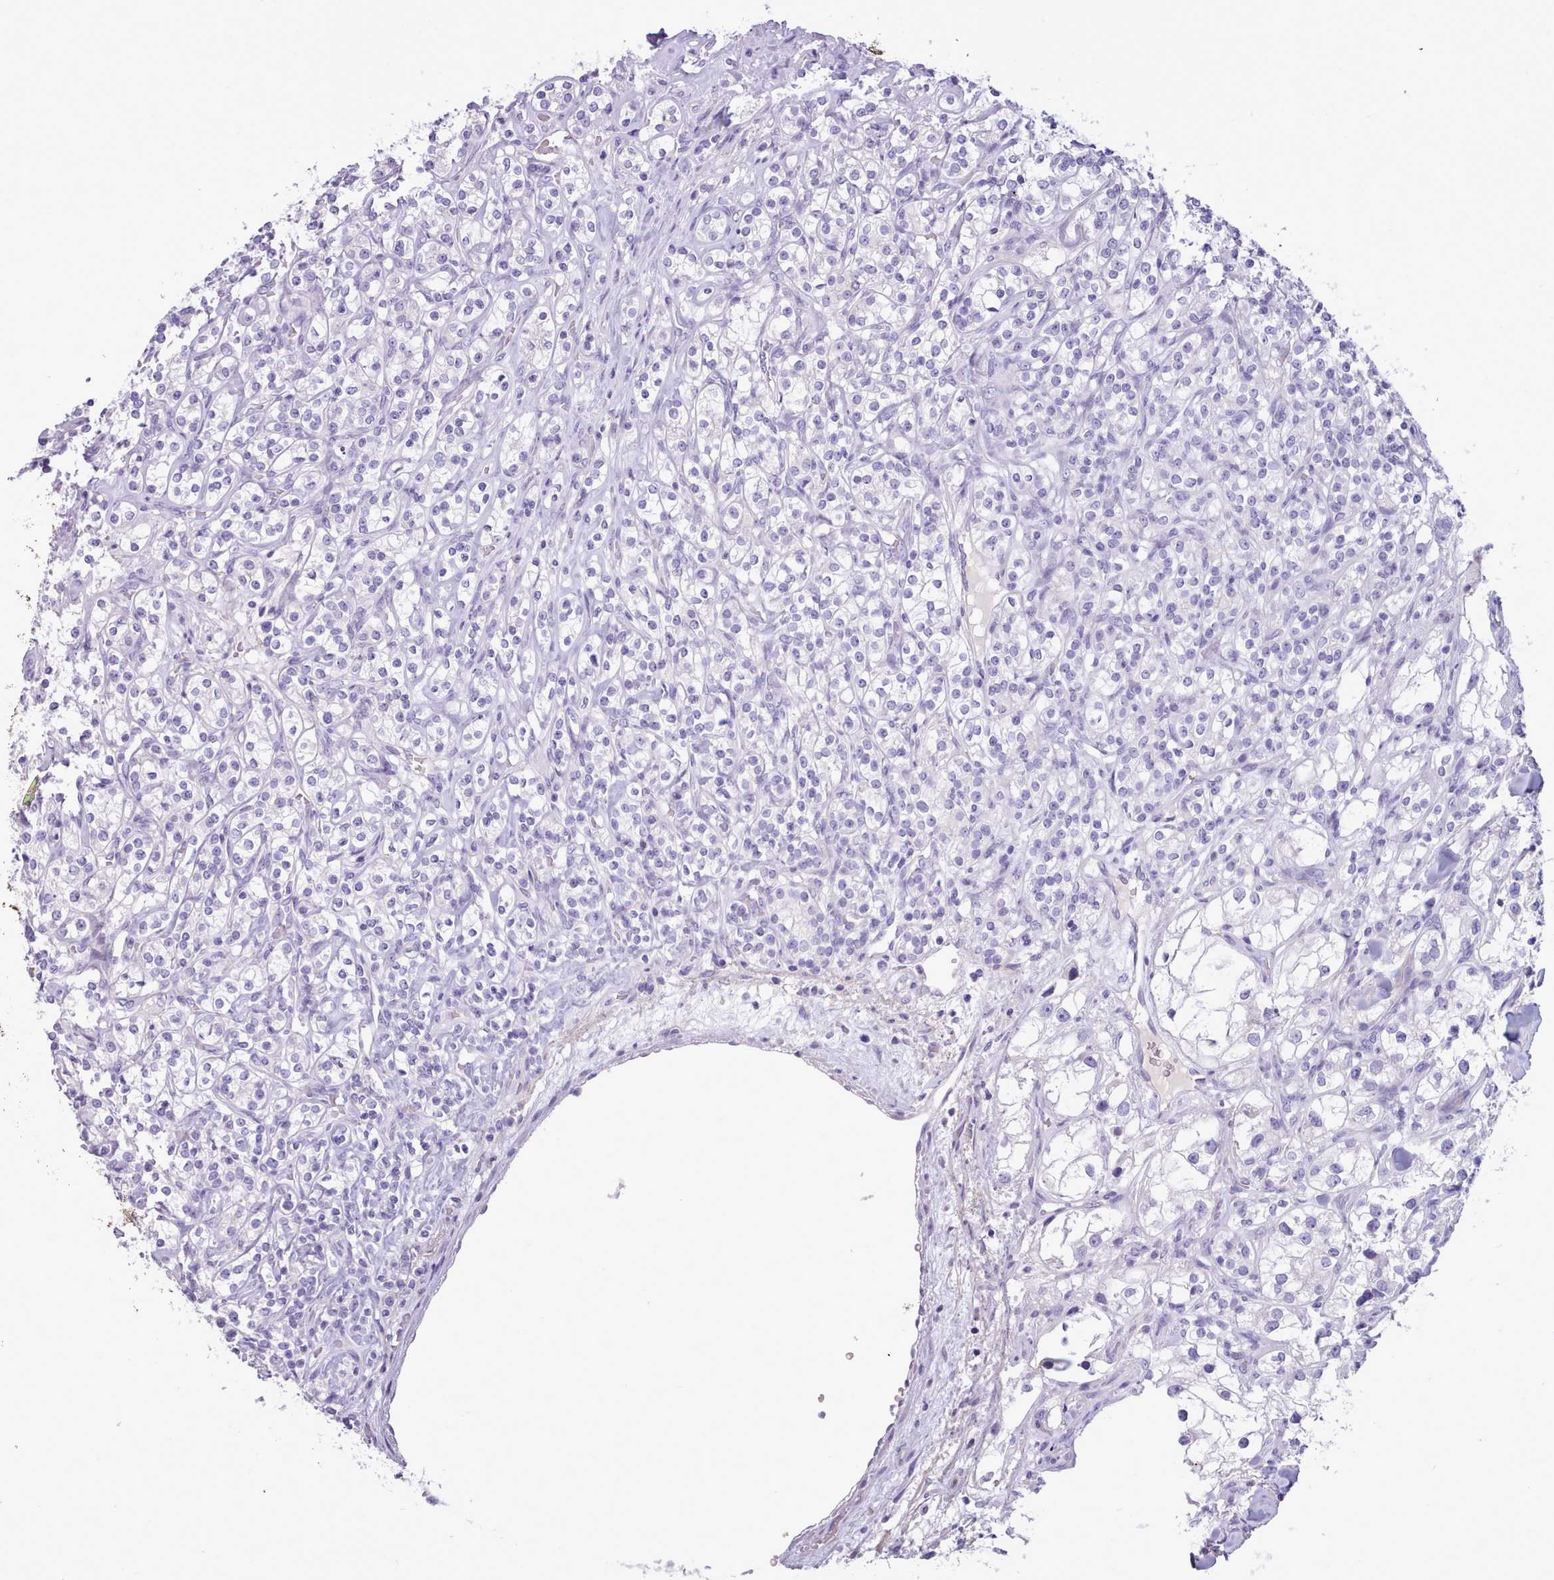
{"staining": {"intensity": "negative", "quantity": "none", "location": "none"}, "tissue": "renal cancer", "cell_type": "Tumor cells", "image_type": "cancer", "snomed": [{"axis": "morphology", "description": "Adenocarcinoma, NOS"}, {"axis": "topography", "description": "Kidney"}], "caption": "This is an immunohistochemistry photomicrograph of renal adenocarcinoma. There is no positivity in tumor cells.", "gene": "CYP2A13", "patient": {"sex": "male", "age": 77}}